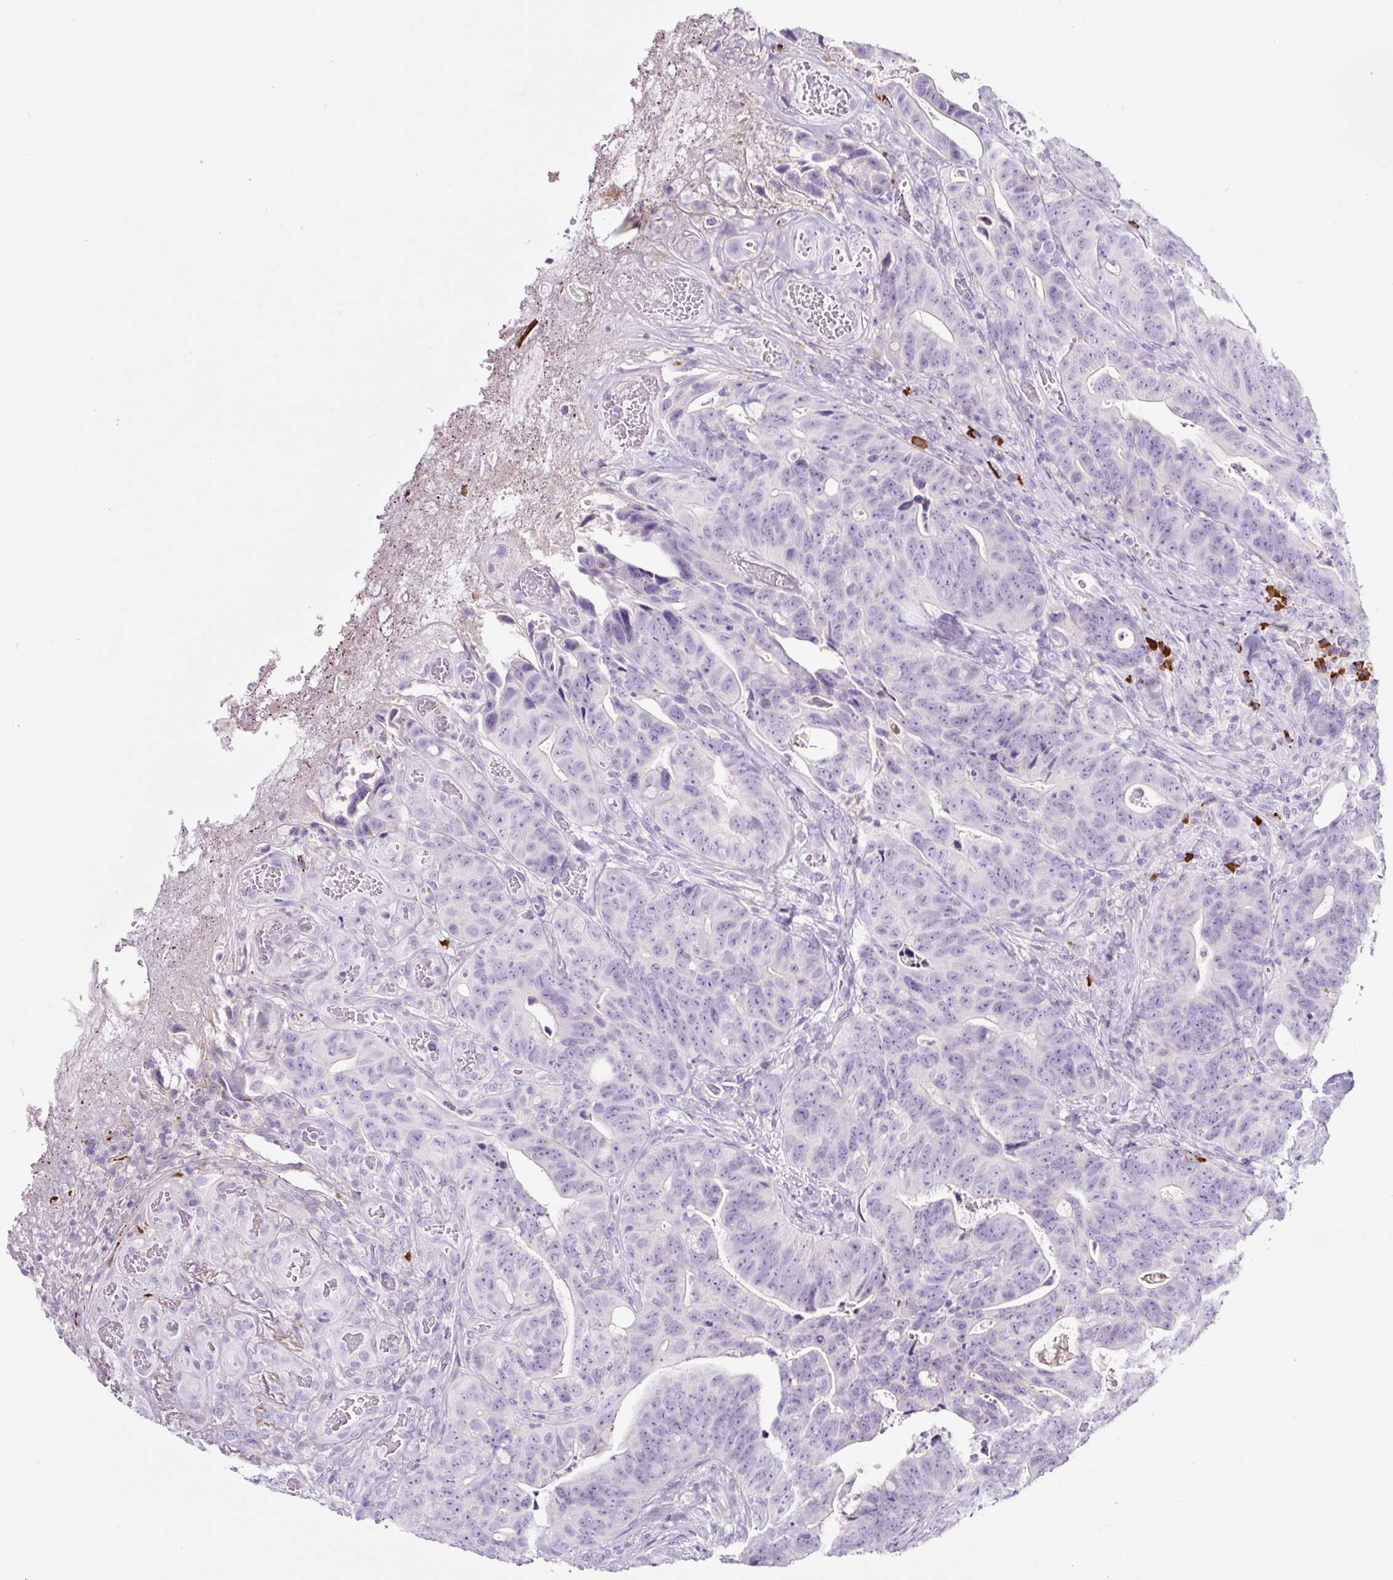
{"staining": {"intensity": "negative", "quantity": "none", "location": "none"}, "tissue": "colorectal cancer", "cell_type": "Tumor cells", "image_type": "cancer", "snomed": [{"axis": "morphology", "description": "Adenocarcinoma, NOS"}, {"axis": "topography", "description": "Colon"}], "caption": "A histopathology image of colorectal cancer (adenocarcinoma) stained for a protein shows no brown staining in tumor cells.", "gene": "RNF212B", "patient": {"sex": "female", "age": 82}}